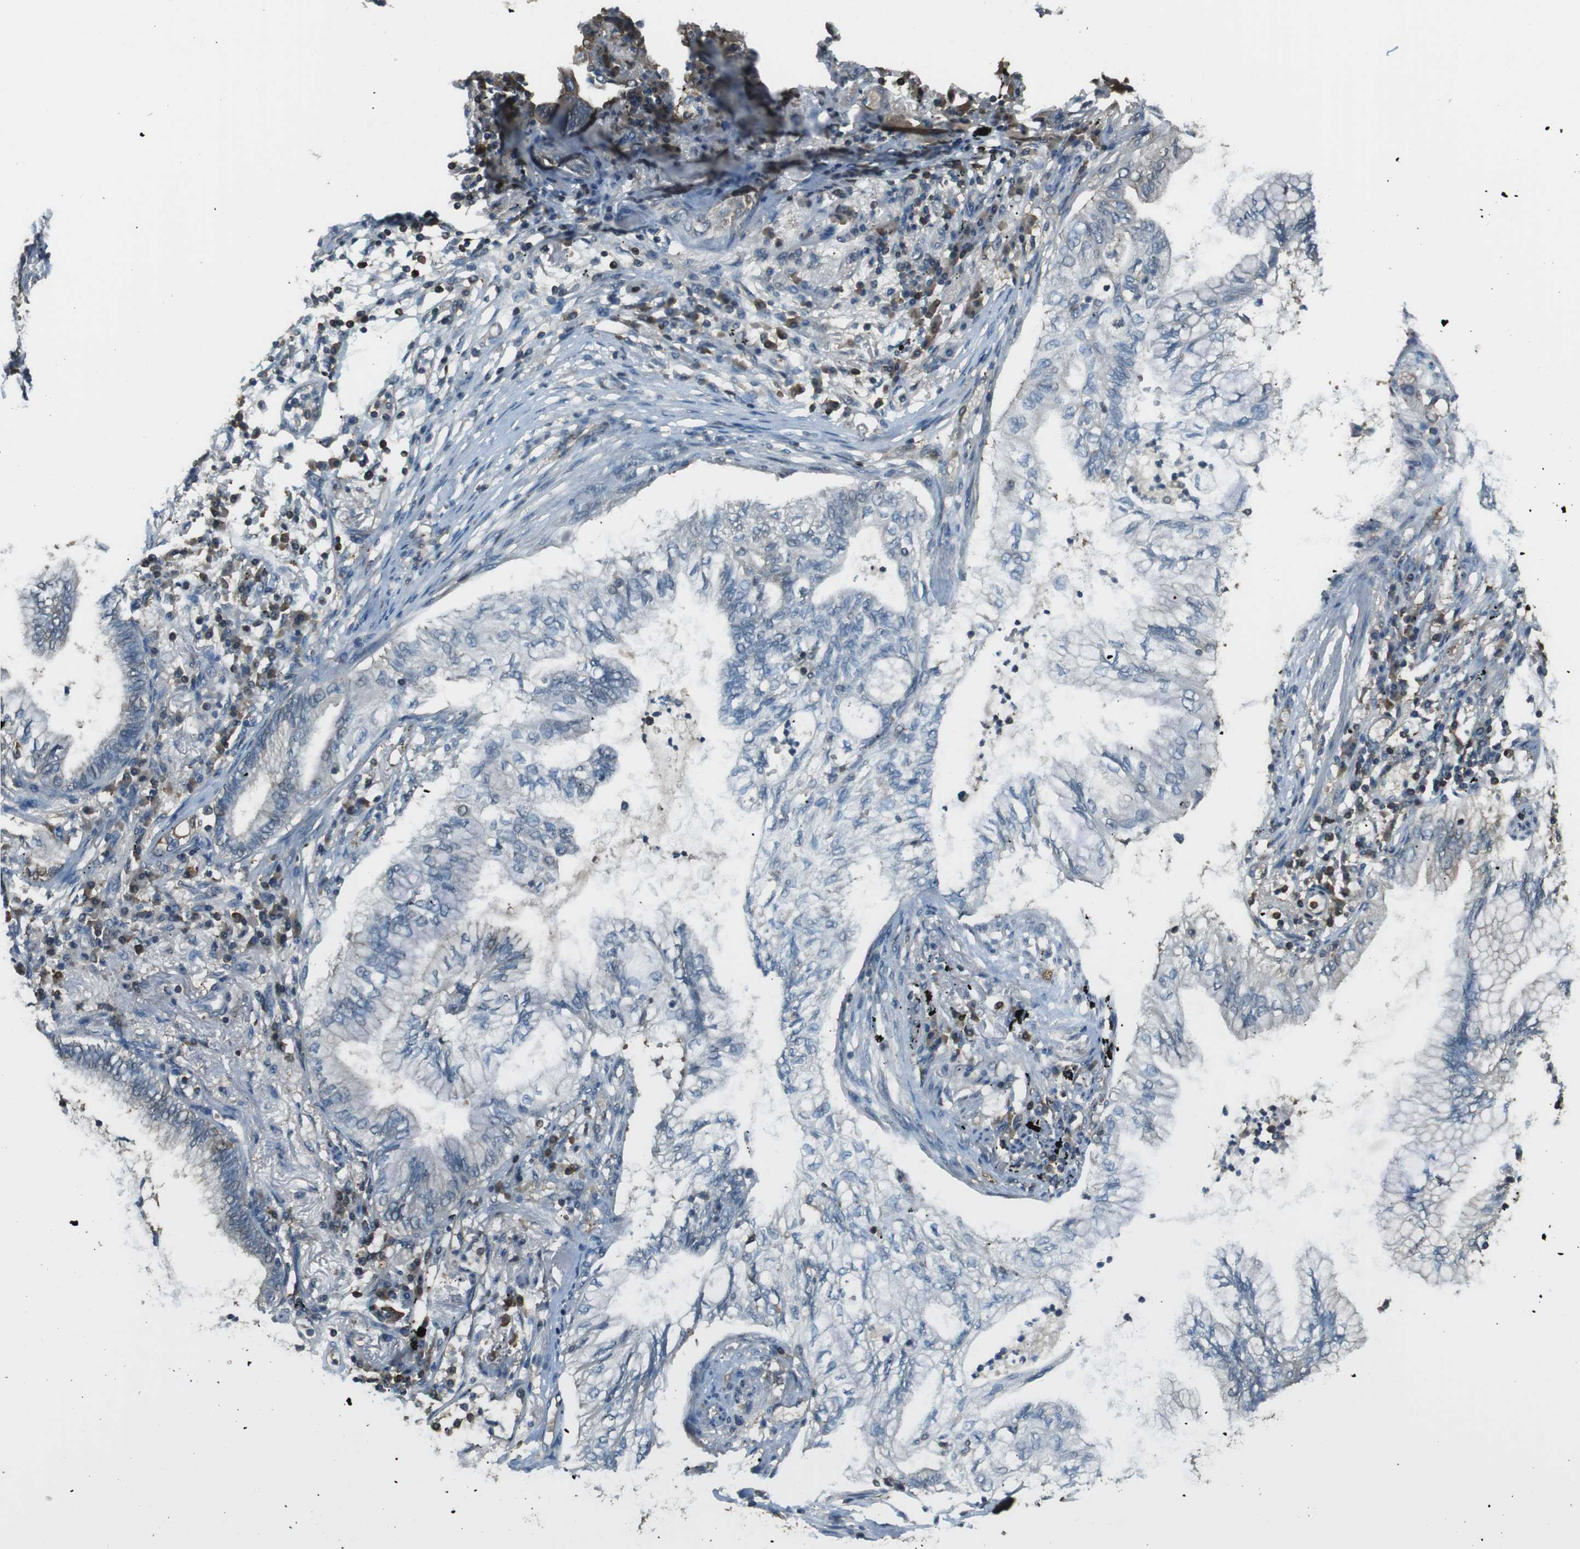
{"staining": {"intensity": "negative", "quantity": "none", "location": "none"}, "tissue": "lung cancer", "cell_type": "Tumor cells", "image_type": "cancer", "snomed": [{"axis": "morphology", "description": "Normal tissue, NOS"}, {"axis": "morphology", "description": "Adenocarcinoma, NOS"}, {"axis": "topography", "description": "Bronchus"}, {"axis": "topography", "description": "Lung"}], "caption": "Immunohistochemistry (IHC) photomicrograph of neoplastic tissue: adenocarcinoma (lung) stained with DAB (3,3'-diaminobenzidine) shows no significant protein expression in tumor cells.", "gene": "TWSG1", "patient": {"sex": "female", "age": 70}}